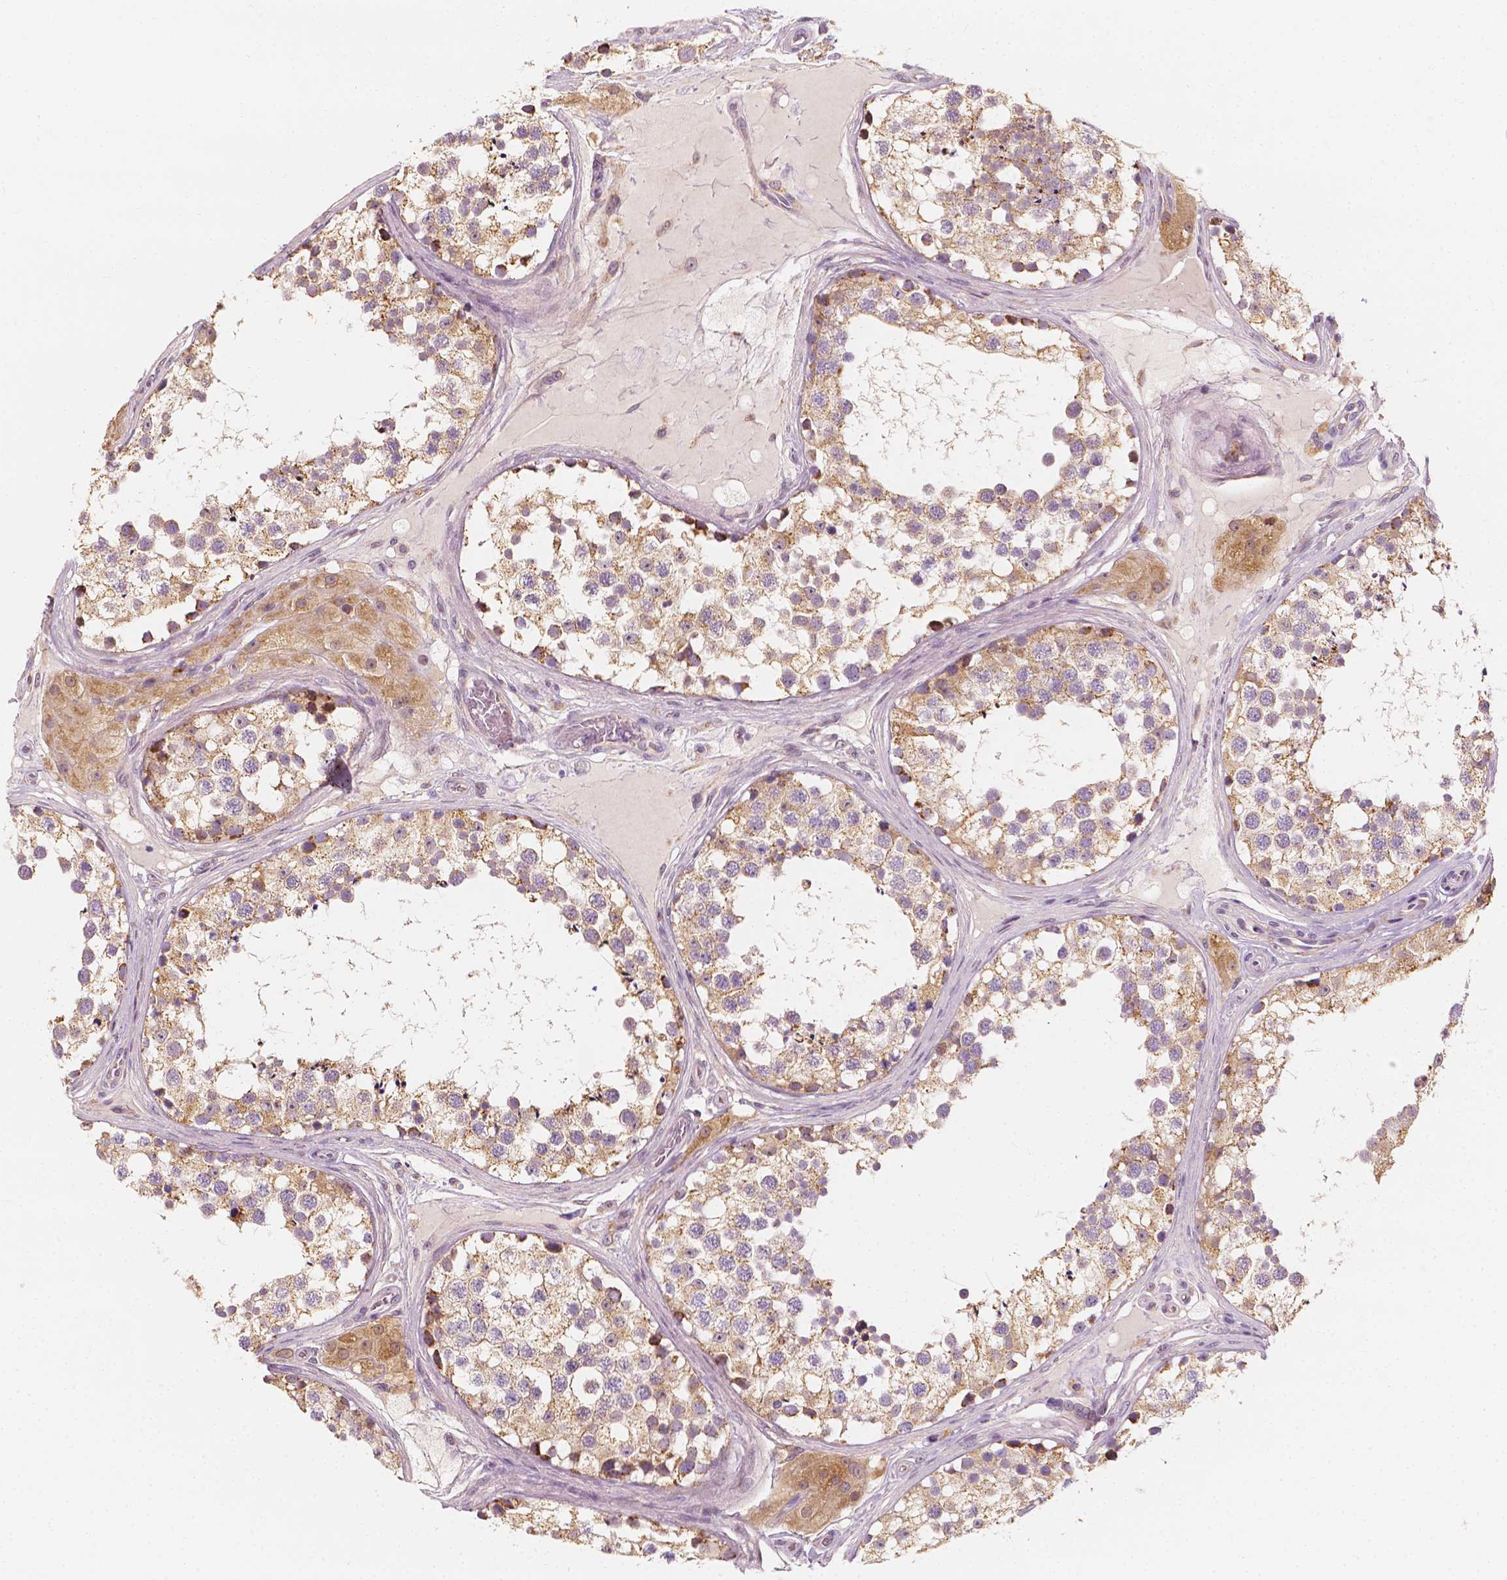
{"staining": {"intensity": "weak", "quantity": "<25%", "location": "cytoplasmic/membranous"}, "tissue": "testis", "cell_type": "Cells in seminiferous ducts", "image_type": "normal", "snomed": [{"axis": "morphology", "description": "Normal tissue, NOS"}, {"axis": "morphology", "description": "Seminoma, NOS"}, {"axis": "topography", "description": "Testis"}], "caption": "IHC histopathology image of normal testis stained for a protein (brown), which exhibits no expression in cells in seminiferous ducts.", "gene": "SHPK", "patient": {"sex": "male", "age": 65}}